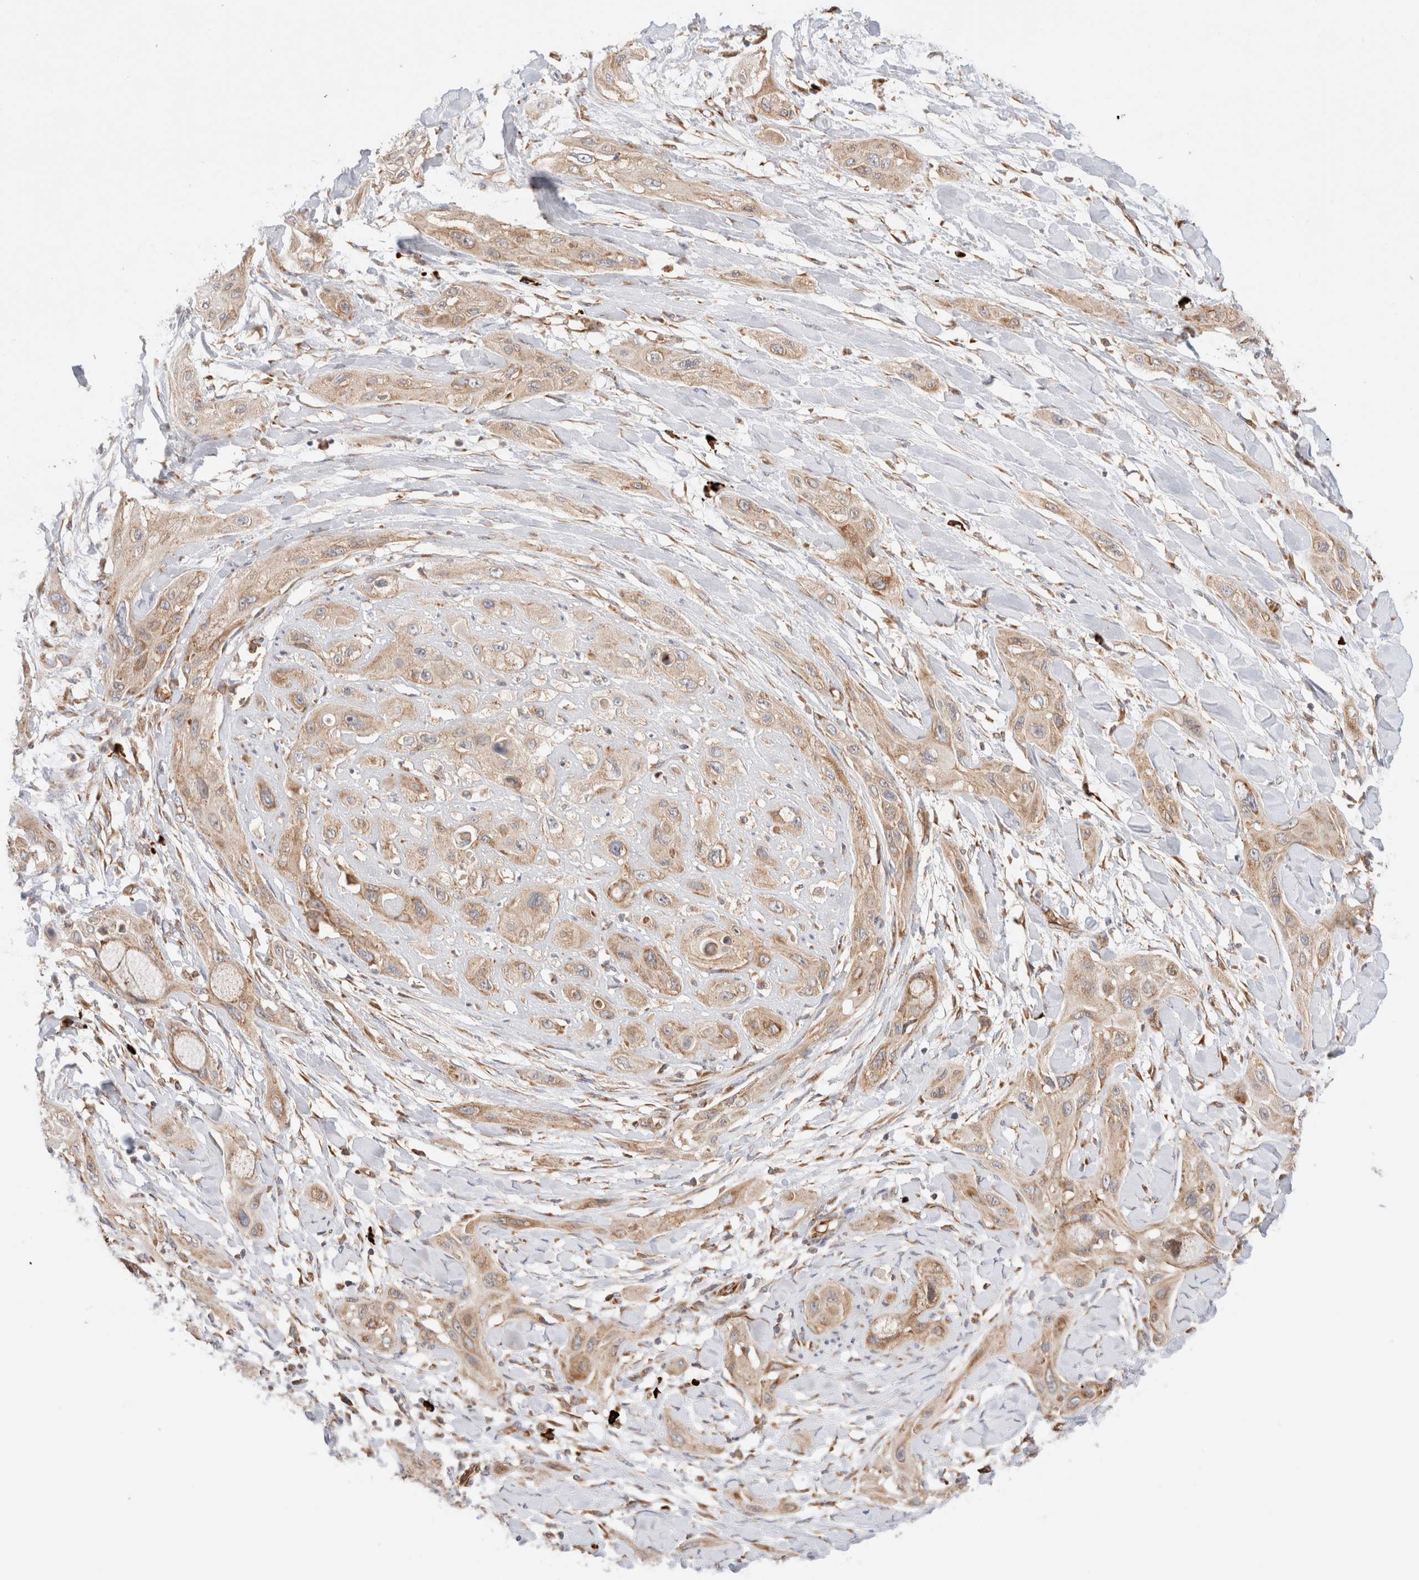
{"staining": {"intensity": "weak", "quantity": ">75%", "location": "cytoplasmic/membranous"}, "tissue": "lung cancer", "cell_type": "Tumor cells", "image_type": "cancer", "snomed": [{"axis": "morphology", "description": "Squamous cell carcinoma, NOS"}, {"axis": "topography", "description": "Lung"}], "caption": "IHC of human lung squamous cell carcinoma demonstrates low levels of weak cytoplasmic/membranous positivity in about >75% of tumor cells.", "gene": "UTS2B", "patient": {"sex": "female", "age": 47}}